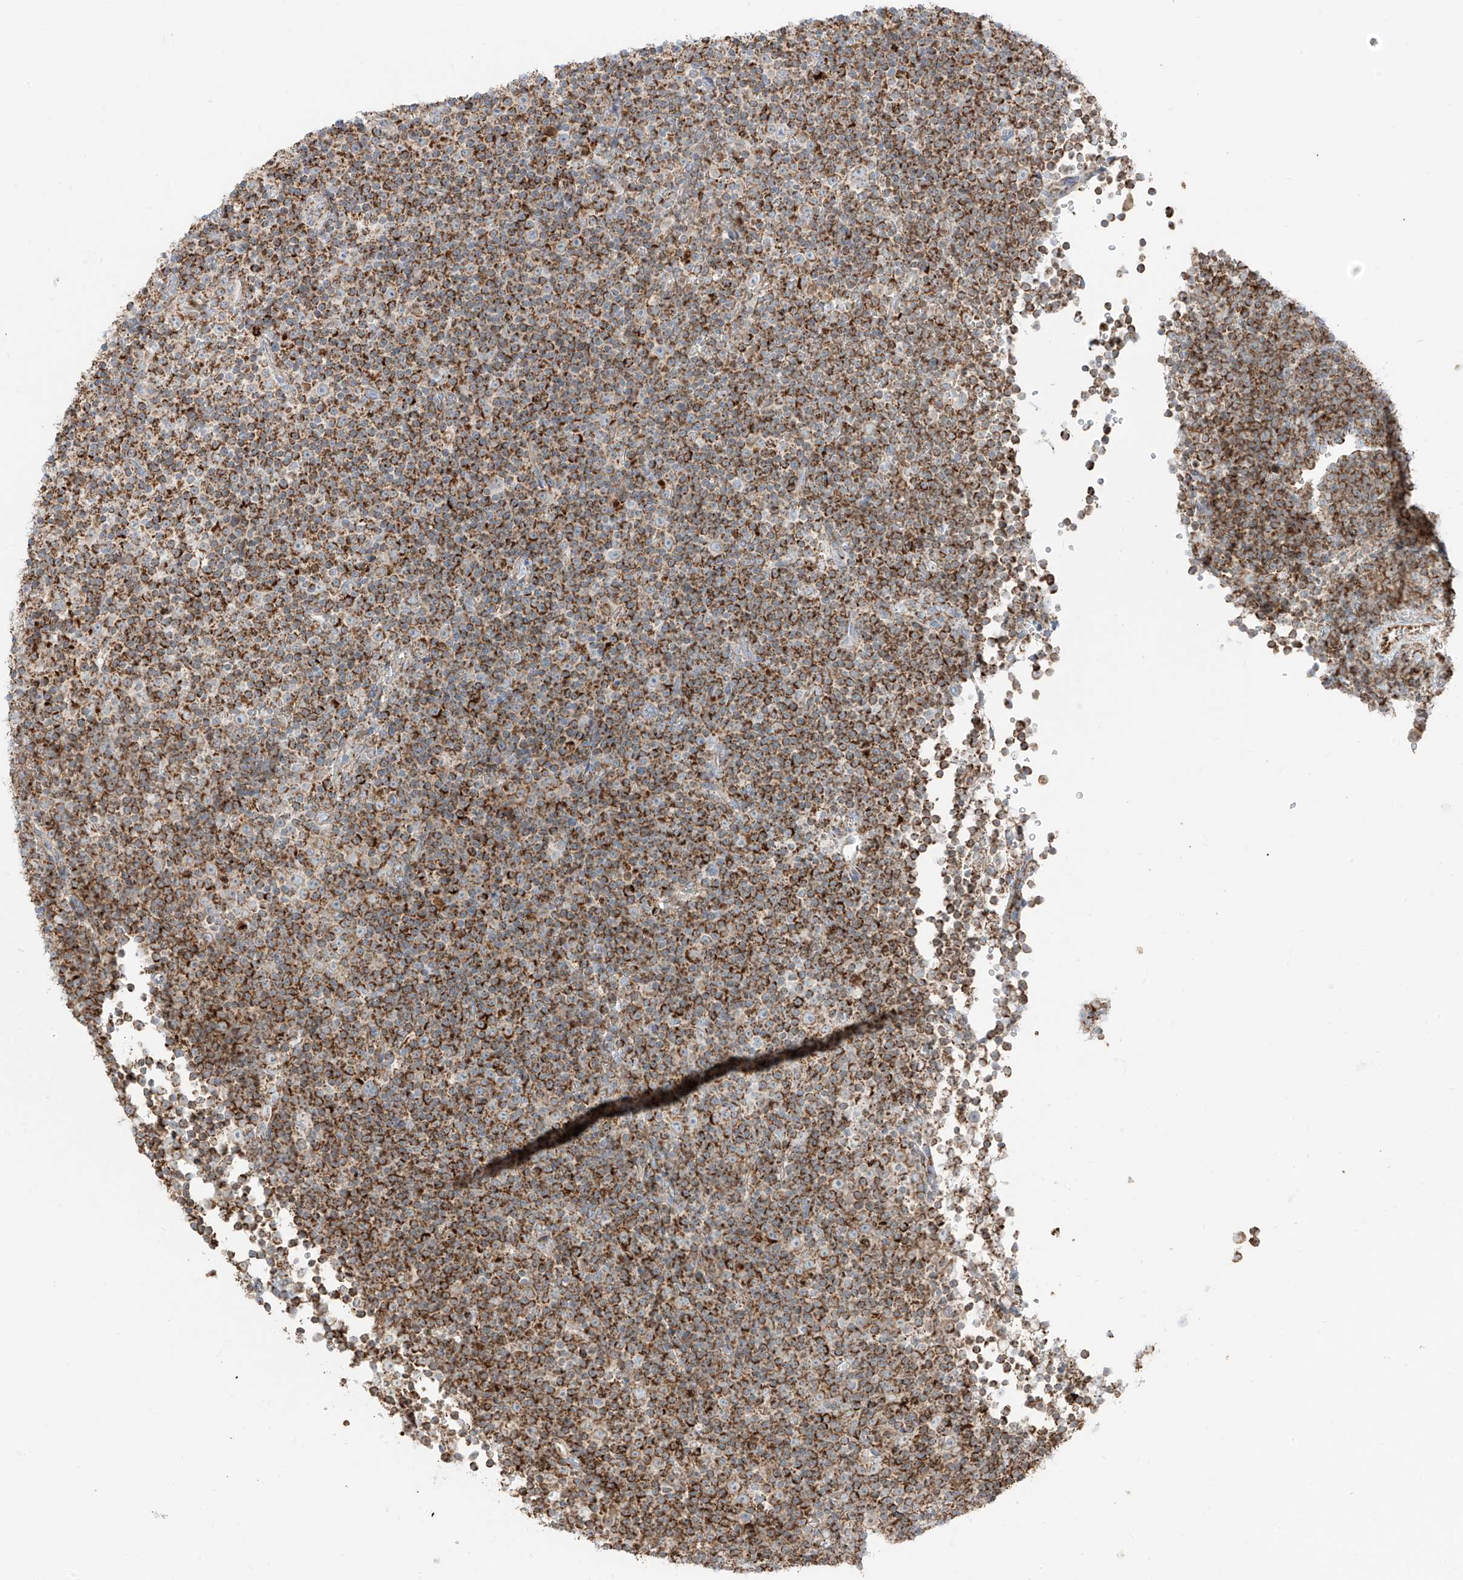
{"staining": {"intensity": "moderate", "quantity": ">75%", "location": "cytoplasmic/membranous"}, "tissue": "lymphoma", "cell_type": "Tumor cells", "image_type": "cancer", "snomed": [{"axis": "morphology", "description": "Malignant lymphoma, non-Hodgkin's type, Low grade"}, {"axis": "topography", "description": "Lymph node"}], "caption": "Immunohistochemical staining of malignant lymphoma, non-Hodgkin's type (low-grade) displays medium levels of moderate cytoplasmic/membranous protein positivity in about >75% of tumor cells. (brown staining indicates protein expression, while blue staining denotes nuclei).", "gene": "ETHE1", "patient": {"sex": "female", "age": 67}}